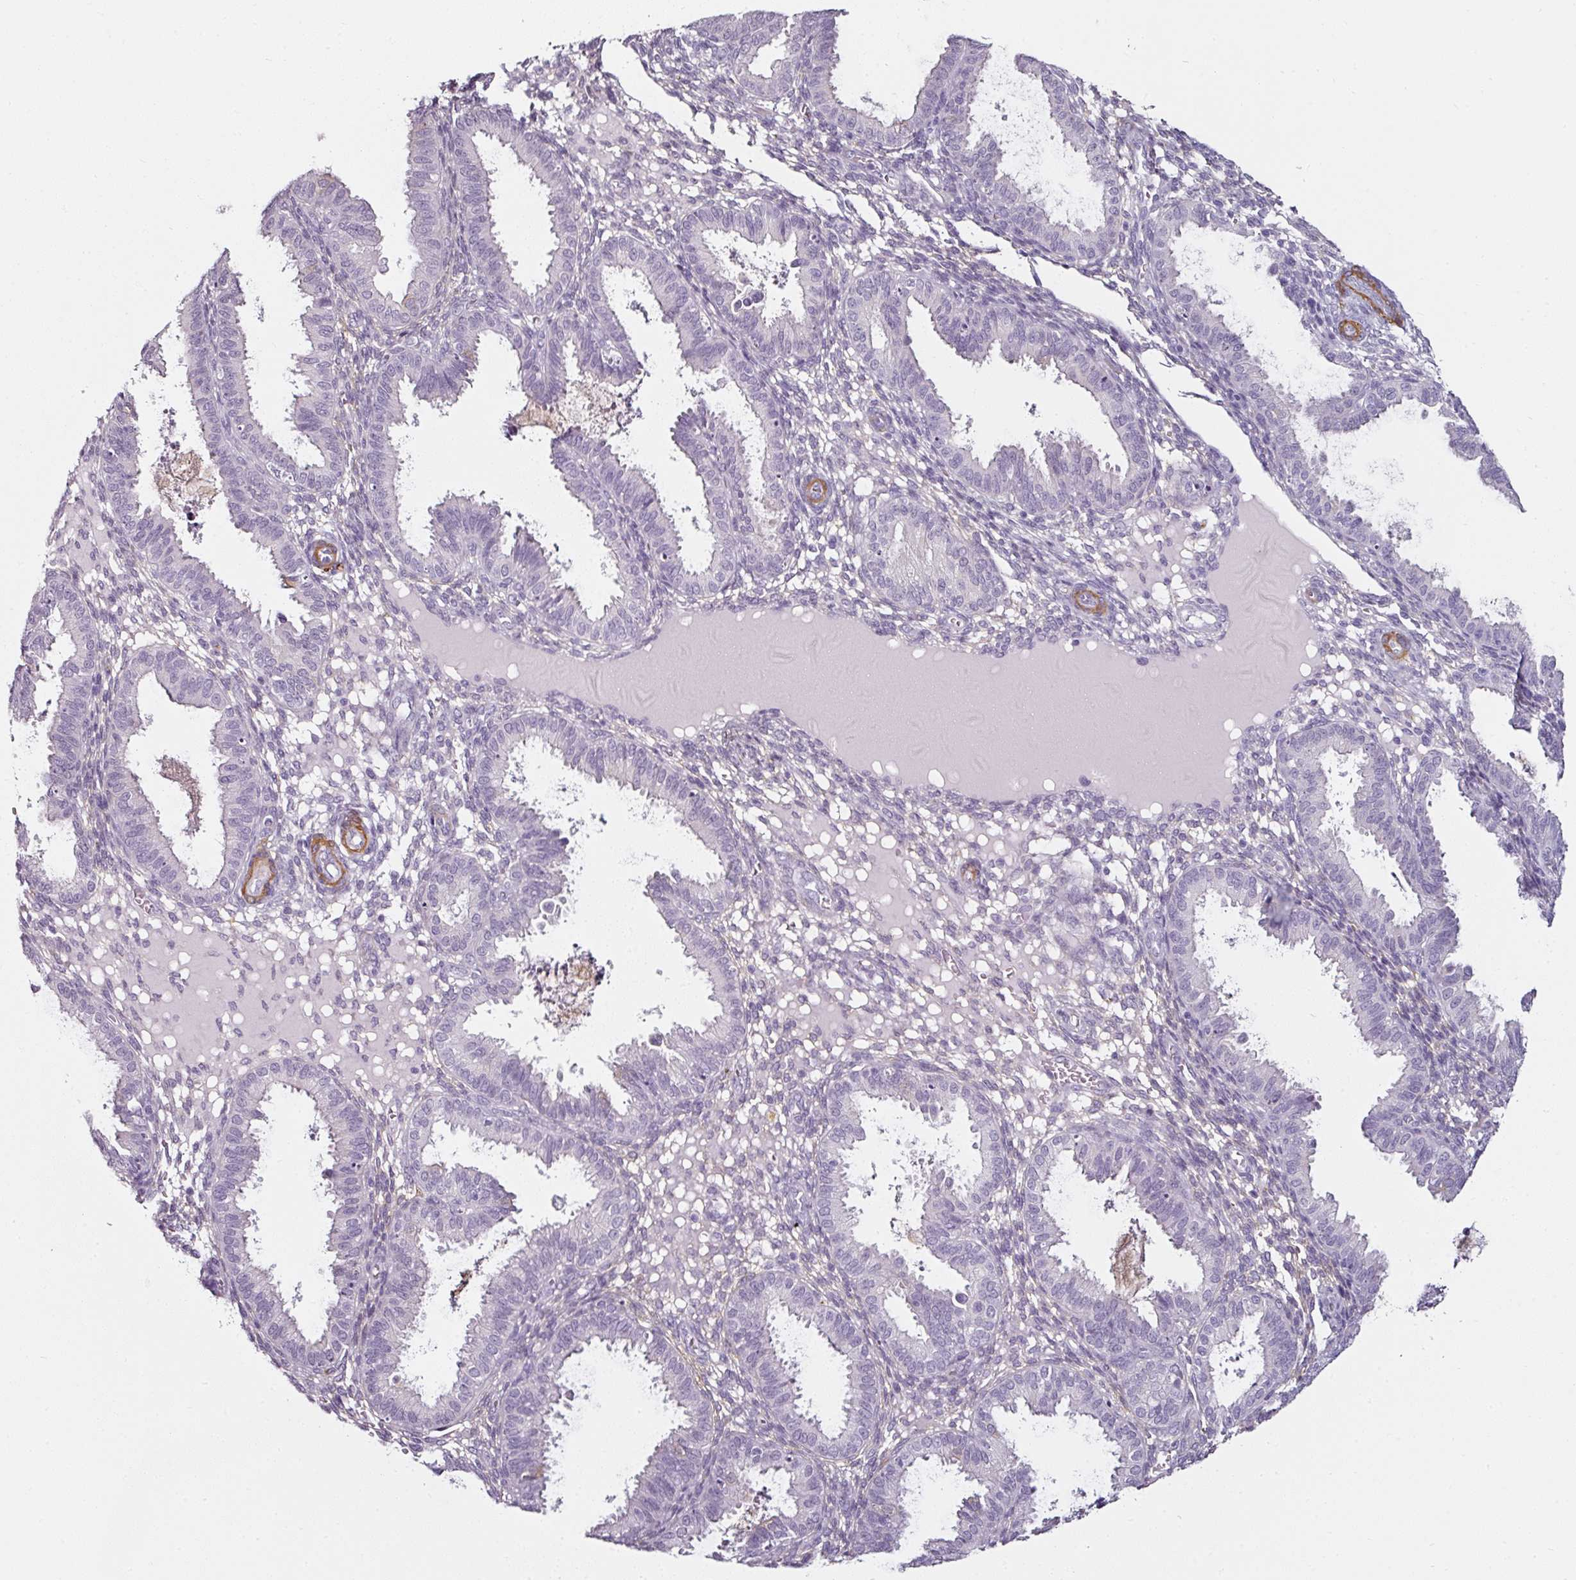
{"staining": {"intensity": "negative", "quantity": "none", "location": "none"}, "tissue": "endometrium", "cell_type": "Cells in endometrial stroma", "image_type": "normal", "snomed": [{"axis": "morphology", "description": "Normal tissue, NOS"}, {"axis": "topography", "description": "Endometrium"}], "caption": "Immunohistochemistry (IHC) histopathology image of unremarkable endometrium: human endometrium stained with DAB (3,3'-diaminobenzidine) demonstrates no significant protein positivity in cells in endometrial stroma.", "gene": "CAP2", "patient": {"sex": "female", "age": 33}}